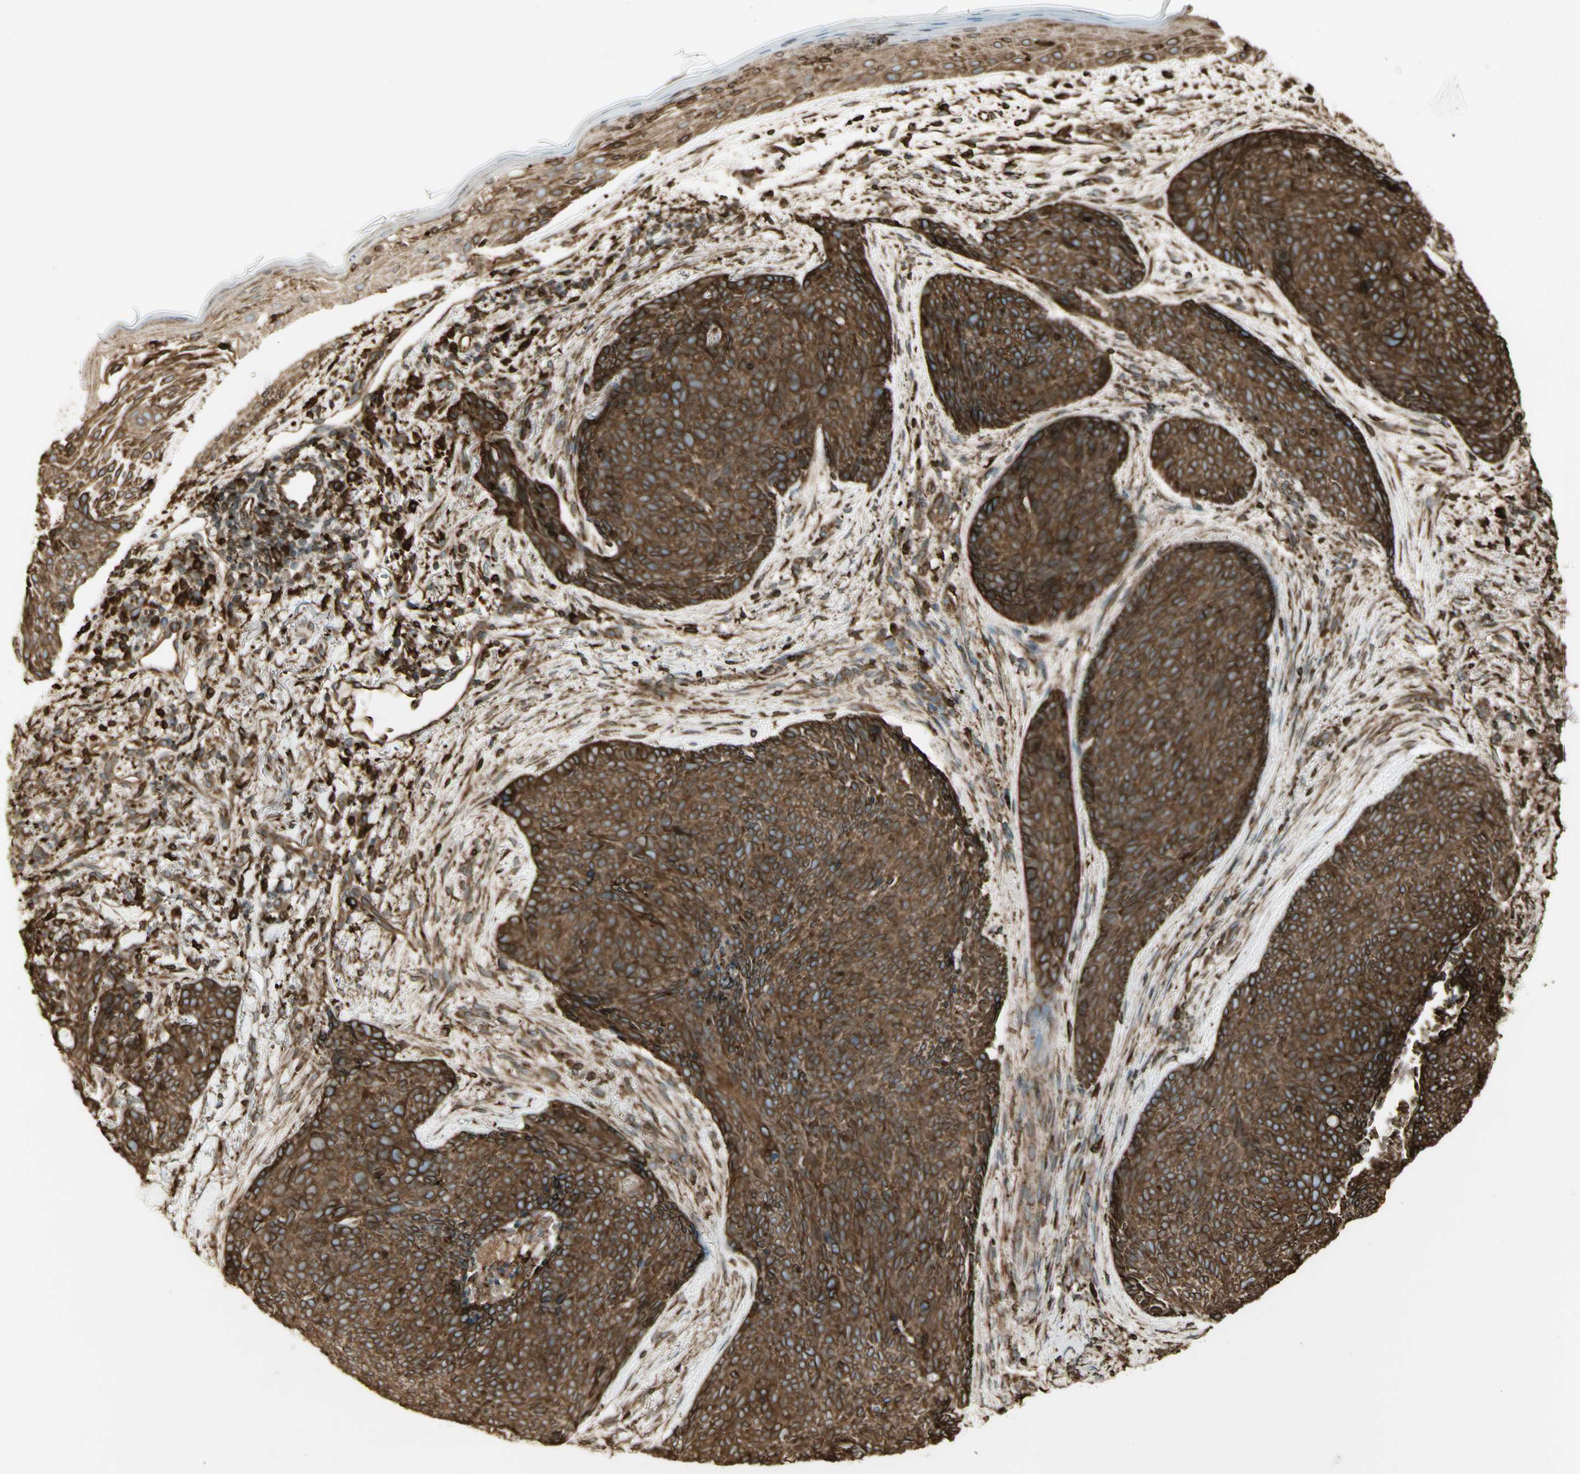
{"staining": {"intensity": "strong", "quantity": ">75%", "location": "cytoplasmic/membranous"}, "tissue": "skin cancer", "cell_type": "Tumor cells", "image_type": "cancer", "snomed": [{"axis": "morphology", "description": "Basal cell carcinoma"}, {"axis": "topography", "description": "Skin"}], "caption": "Skin cancer was stained to show a protein in brown. There is high levels of strong cytoplasmic/membranous positivity in approximately >75% of tumor cells.", "gene": "CANX", "patient": {"sex": "female", "age": 70}}